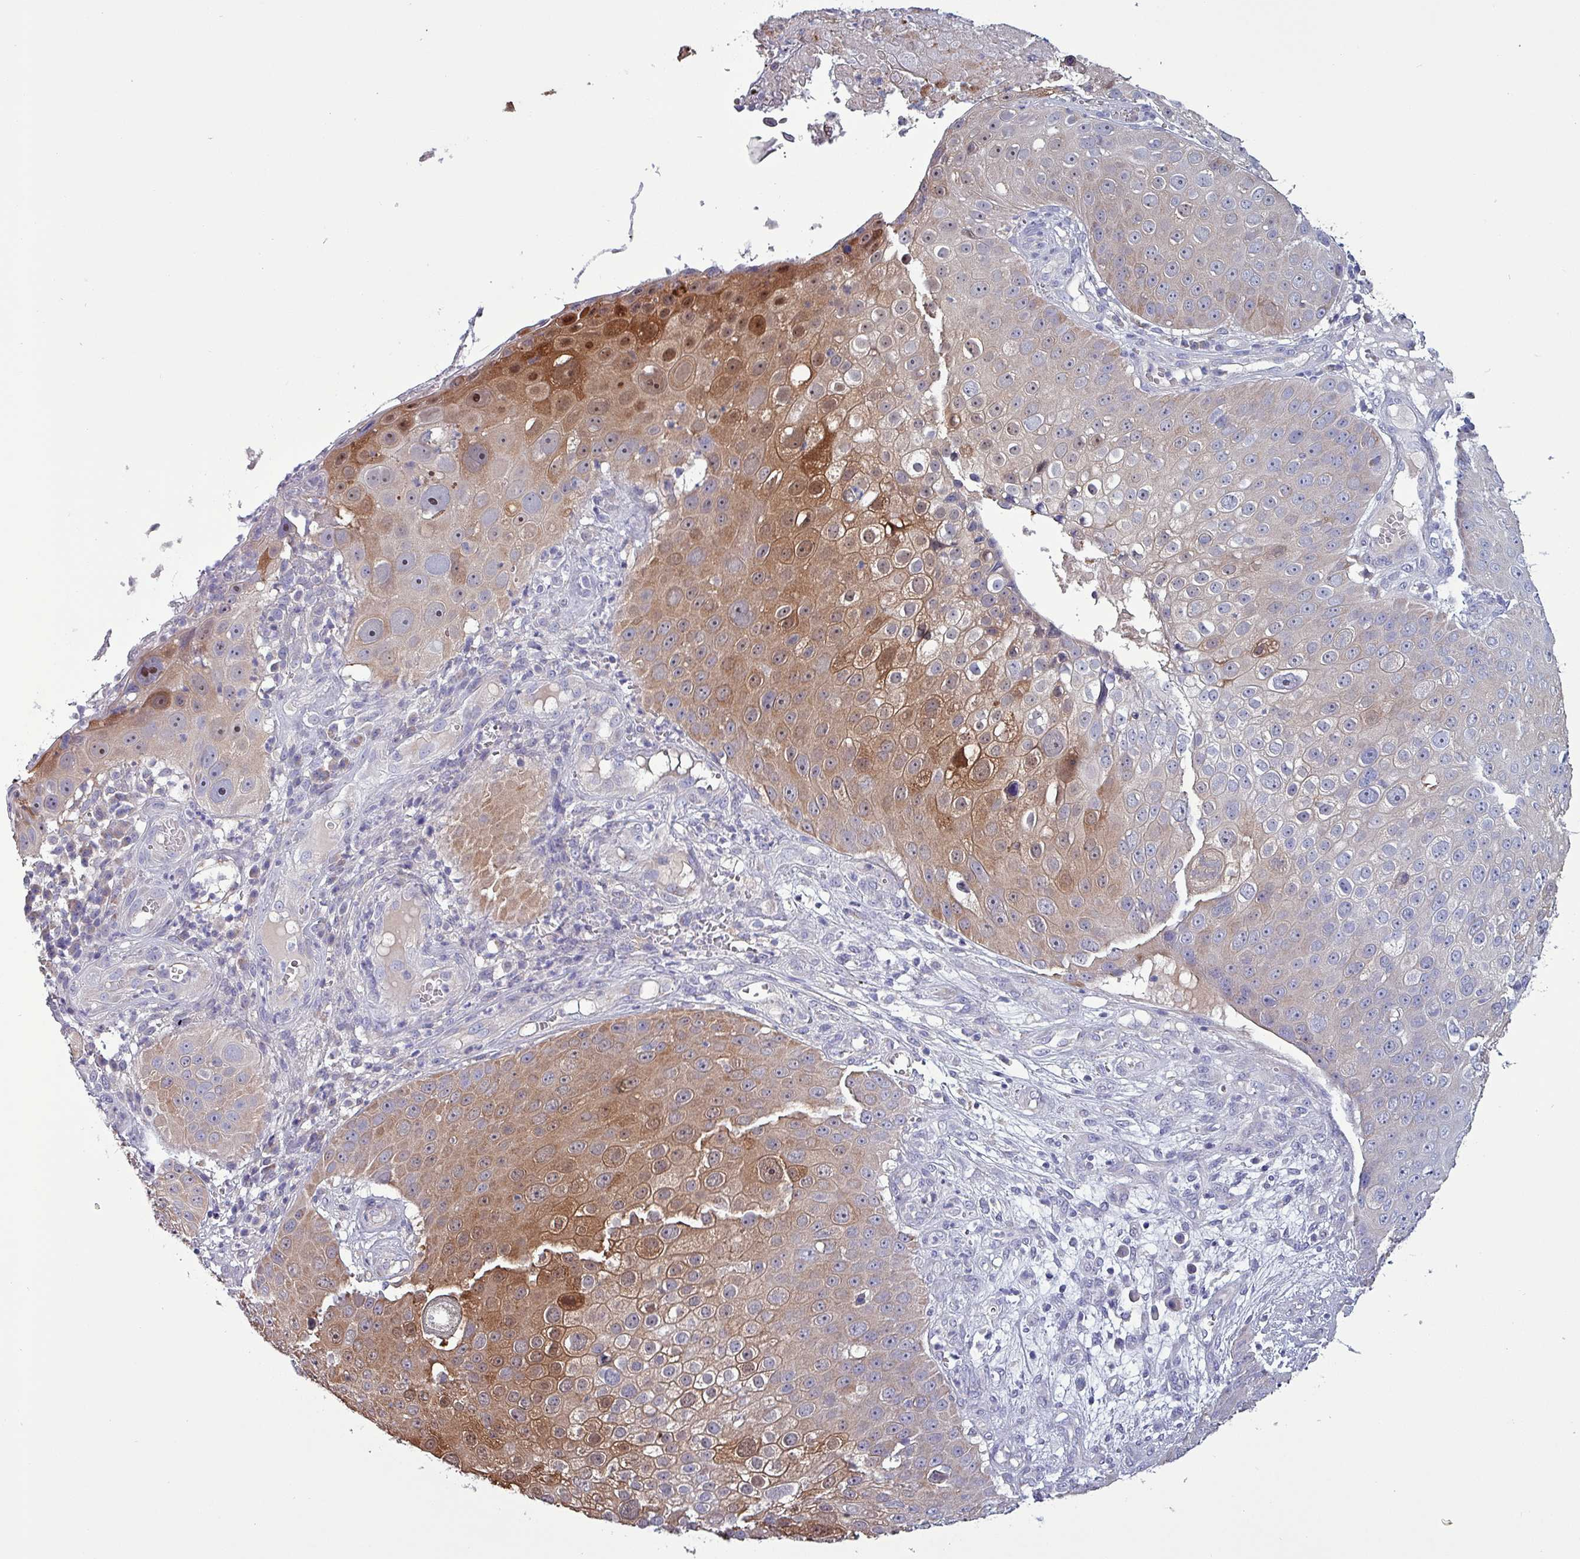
{"staining": {"intensity": "moderate", "quantity": "<25%", "location": "cytoplasmic/membranous,nuclear"}, "tissue": "skin cancer", "cell_type": "Tumor cells", "image_type": "cancer", "snomed": [{"axis": "morphology", "description": "Squamous cell carcinoma, NOS"}, {"axis": "topography", "description": "Skin"}], "caption": "Skin cancer stained with a brown dye shows moderate cytoplasmic/membranous and nuclear positive positivity in about <25% of tumor cells.", "gene": "HSD3B7", "patient": {"sex": "male", "age": 71}}